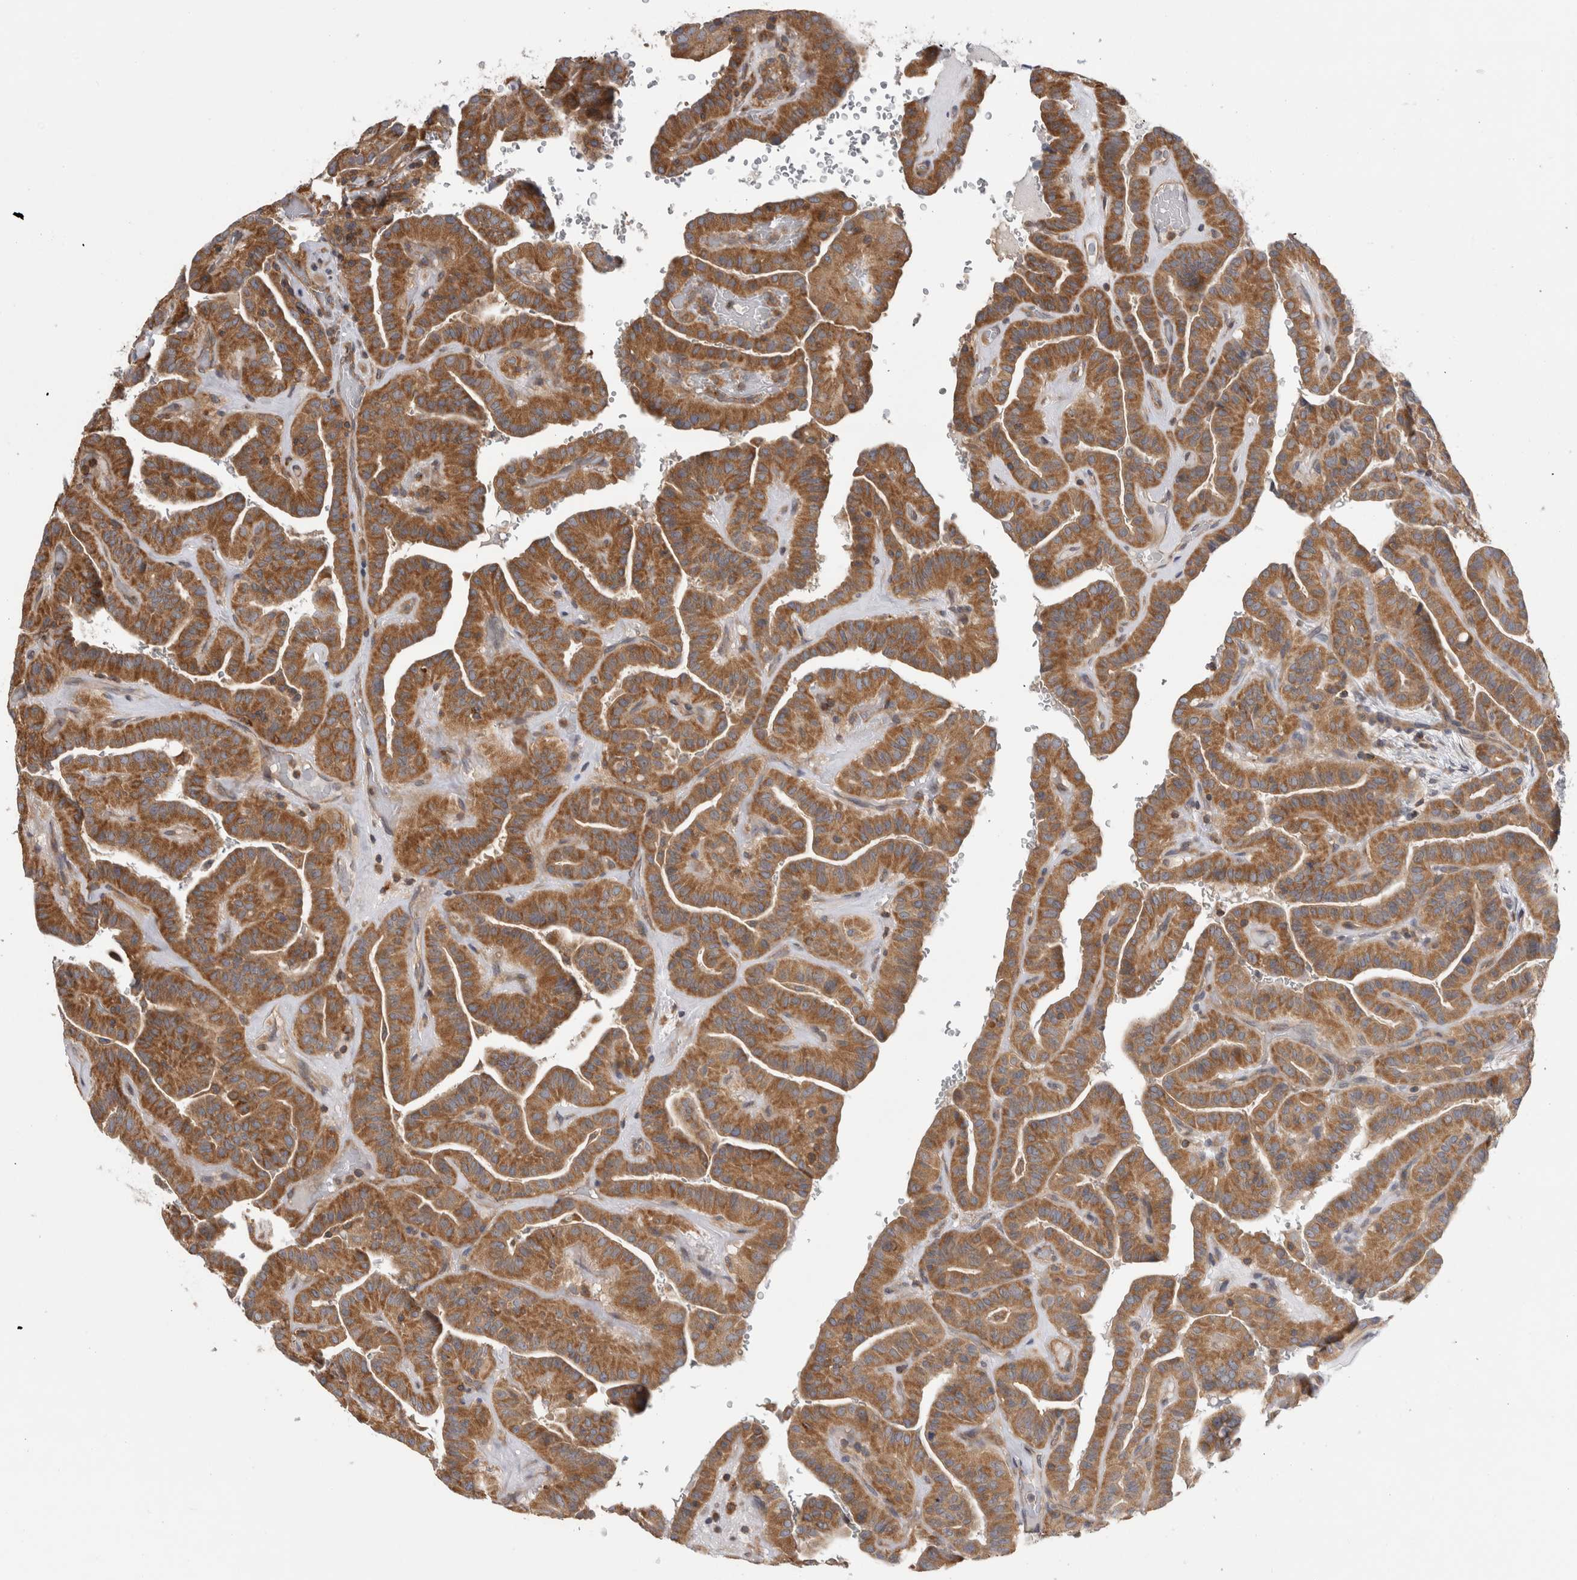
{"staining": {"intensity": "moderate", "quantity": ">75%", "location": "cytoplasmic/membranous"}, "tissue": "thyroid cancer", "cell_type": "Tumor cells", "image_type": "cancer", "snomed": [{"axis": "morphology", "description": "Papillary adenocarcinoma, NOS"}, {"axis": "topography", "description": "Thyroid gland"}], "caption": "Protein staining demonstrates moderate cytoplasmic/membranous staining in about >75% of tumor cells in thyroid cancer.", "gene": "GRIK2", "patient": {"sex": "male", "age": 77}}